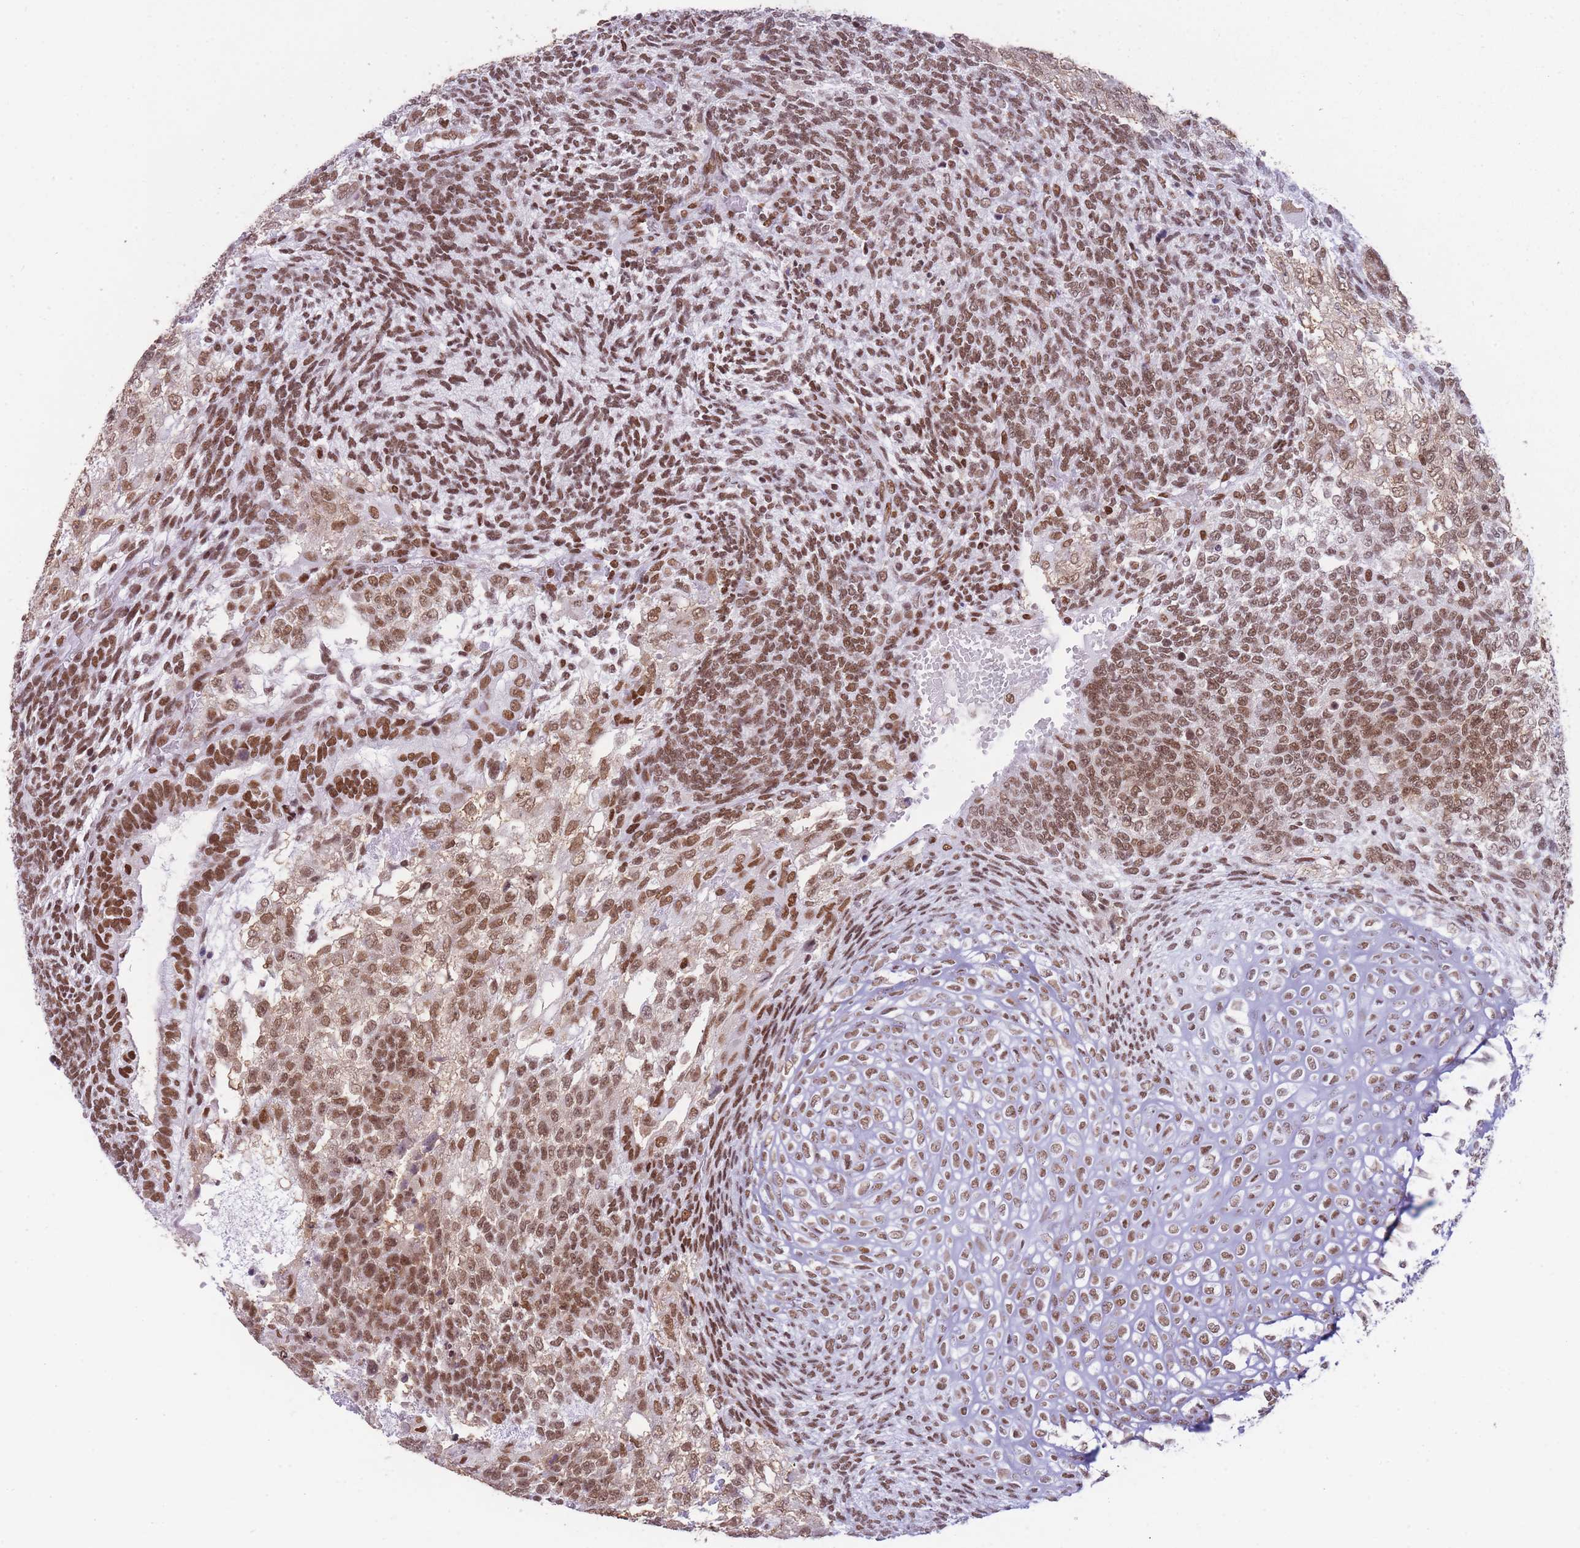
{"staining": {"intensity": "moderate", "quantity": ">75%", "location": "nuclear"}, "tissue": "testis cancer", "cell_type": "Tumor cells", "image_type": "cancer", "snomed": [{"axis": "morphology", "description": "Carcinoma, Embryonal, NOS"}, {"axis": "topography", "description": "Testis"}], "caption": "Testis embryonal carcinoma was stained to show a protein in brown. There is medium levels of moderate nuclear positivity in about >75% of tumor cells. The staining was performed using DAB (3,3'-diaminobenzidine), with brown indicating positive protein expression. Nuclei are stained blue with hematoxylin.", "gene": "HNRNPUL1", "patient": {"sex": "male", "age": 23}}